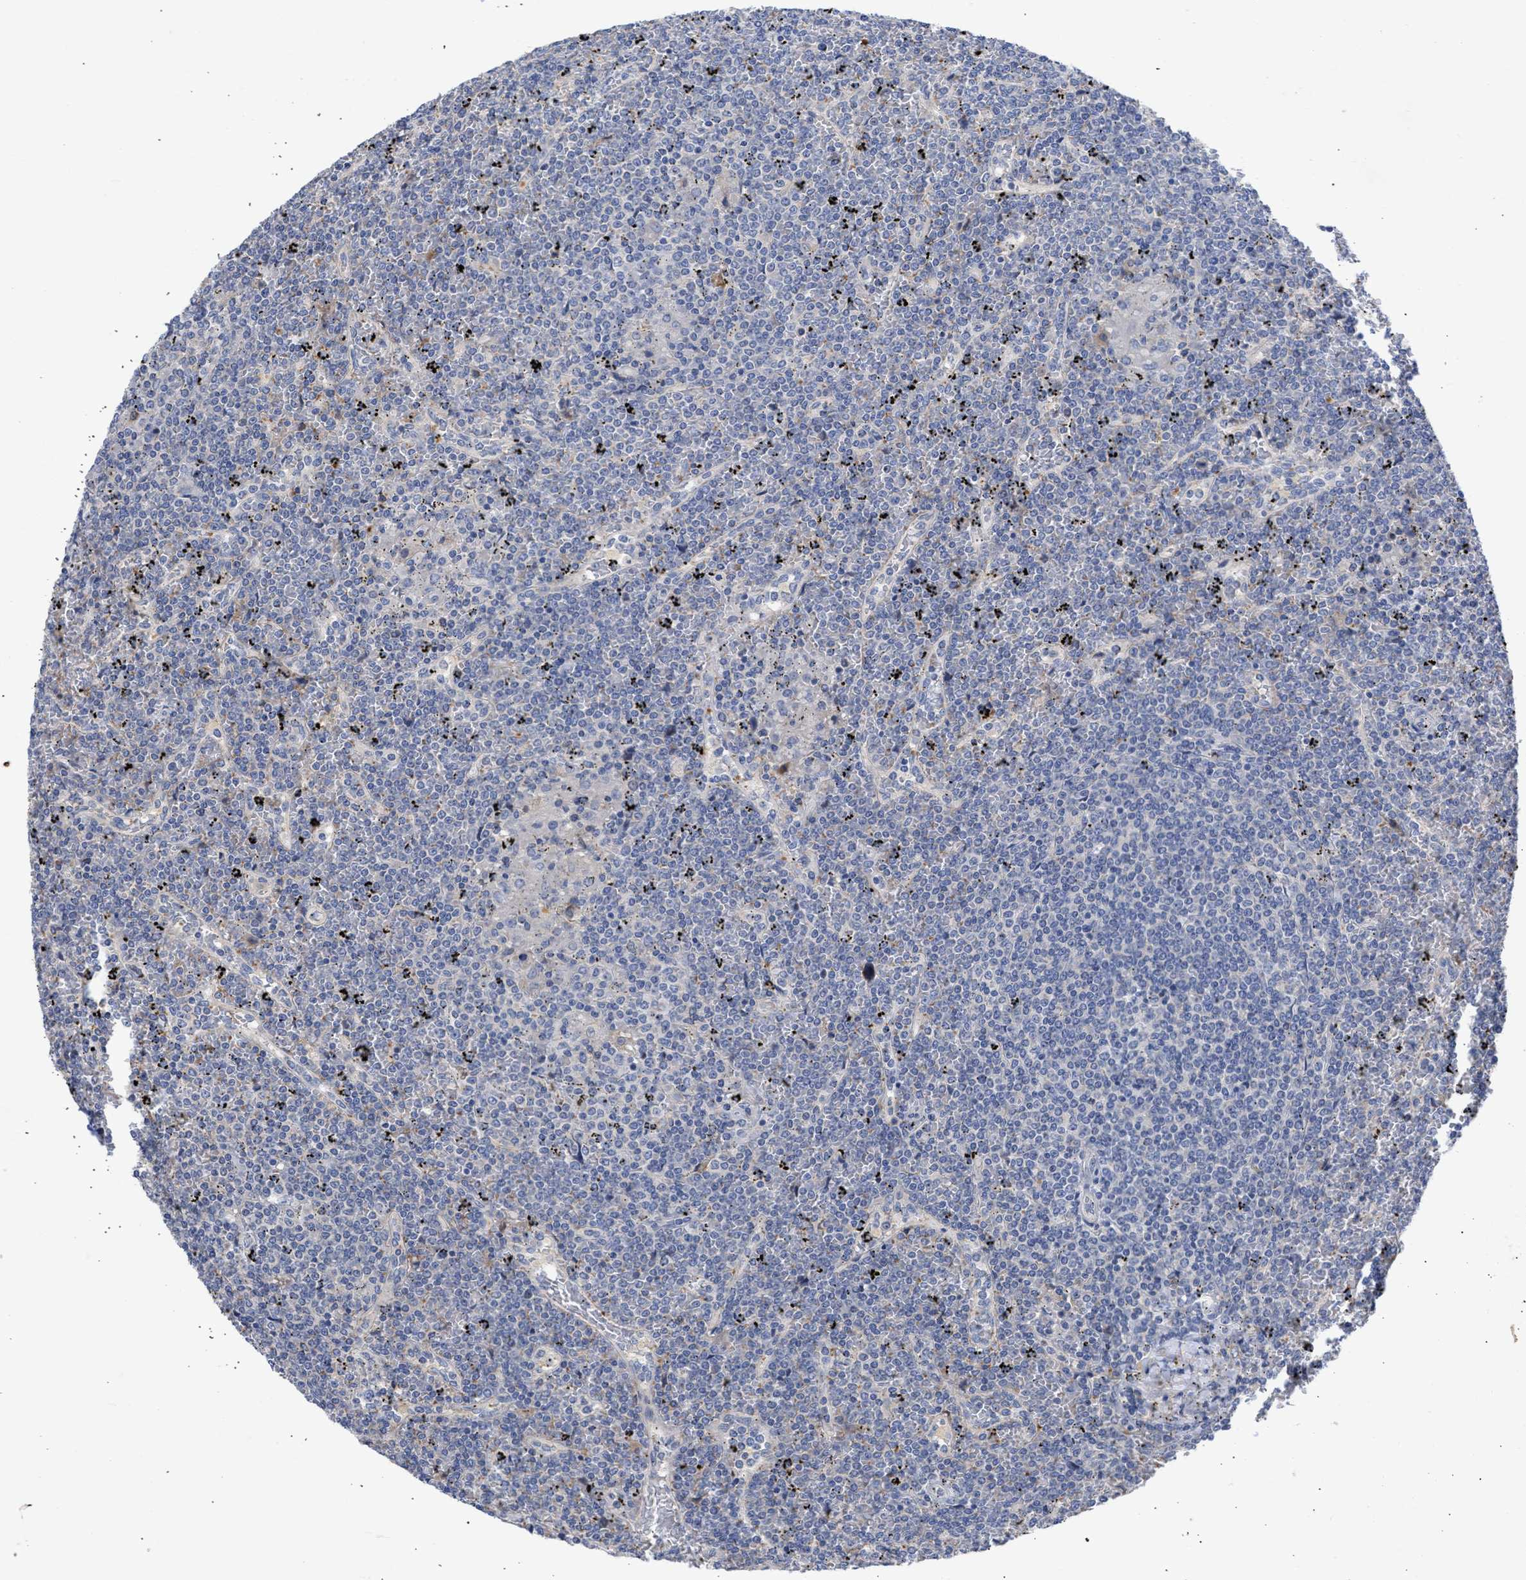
{"staining": {"intensity": "negative", "quantity": "none", "location": "none"}, "tissue": "lymphoma", "cell_type": "Tumor cells", "image_type": "cancer", "snomed": [{"axis": "morphology", "description": "Malignant lymphoma, non-Hodgkin's type, Low grade"}, {"axis": "topography", "description": "Spleen"}], "caption": "A high-resolution image shows immunohistochemistry staining of lymphoma, which exhibits no significant staining in tumor cells. (Immunohistochemistry, brightfield microscopy, high magnification).", "gene": "ARHGEF4", "patient": {"sex": "female", "age": 19}}